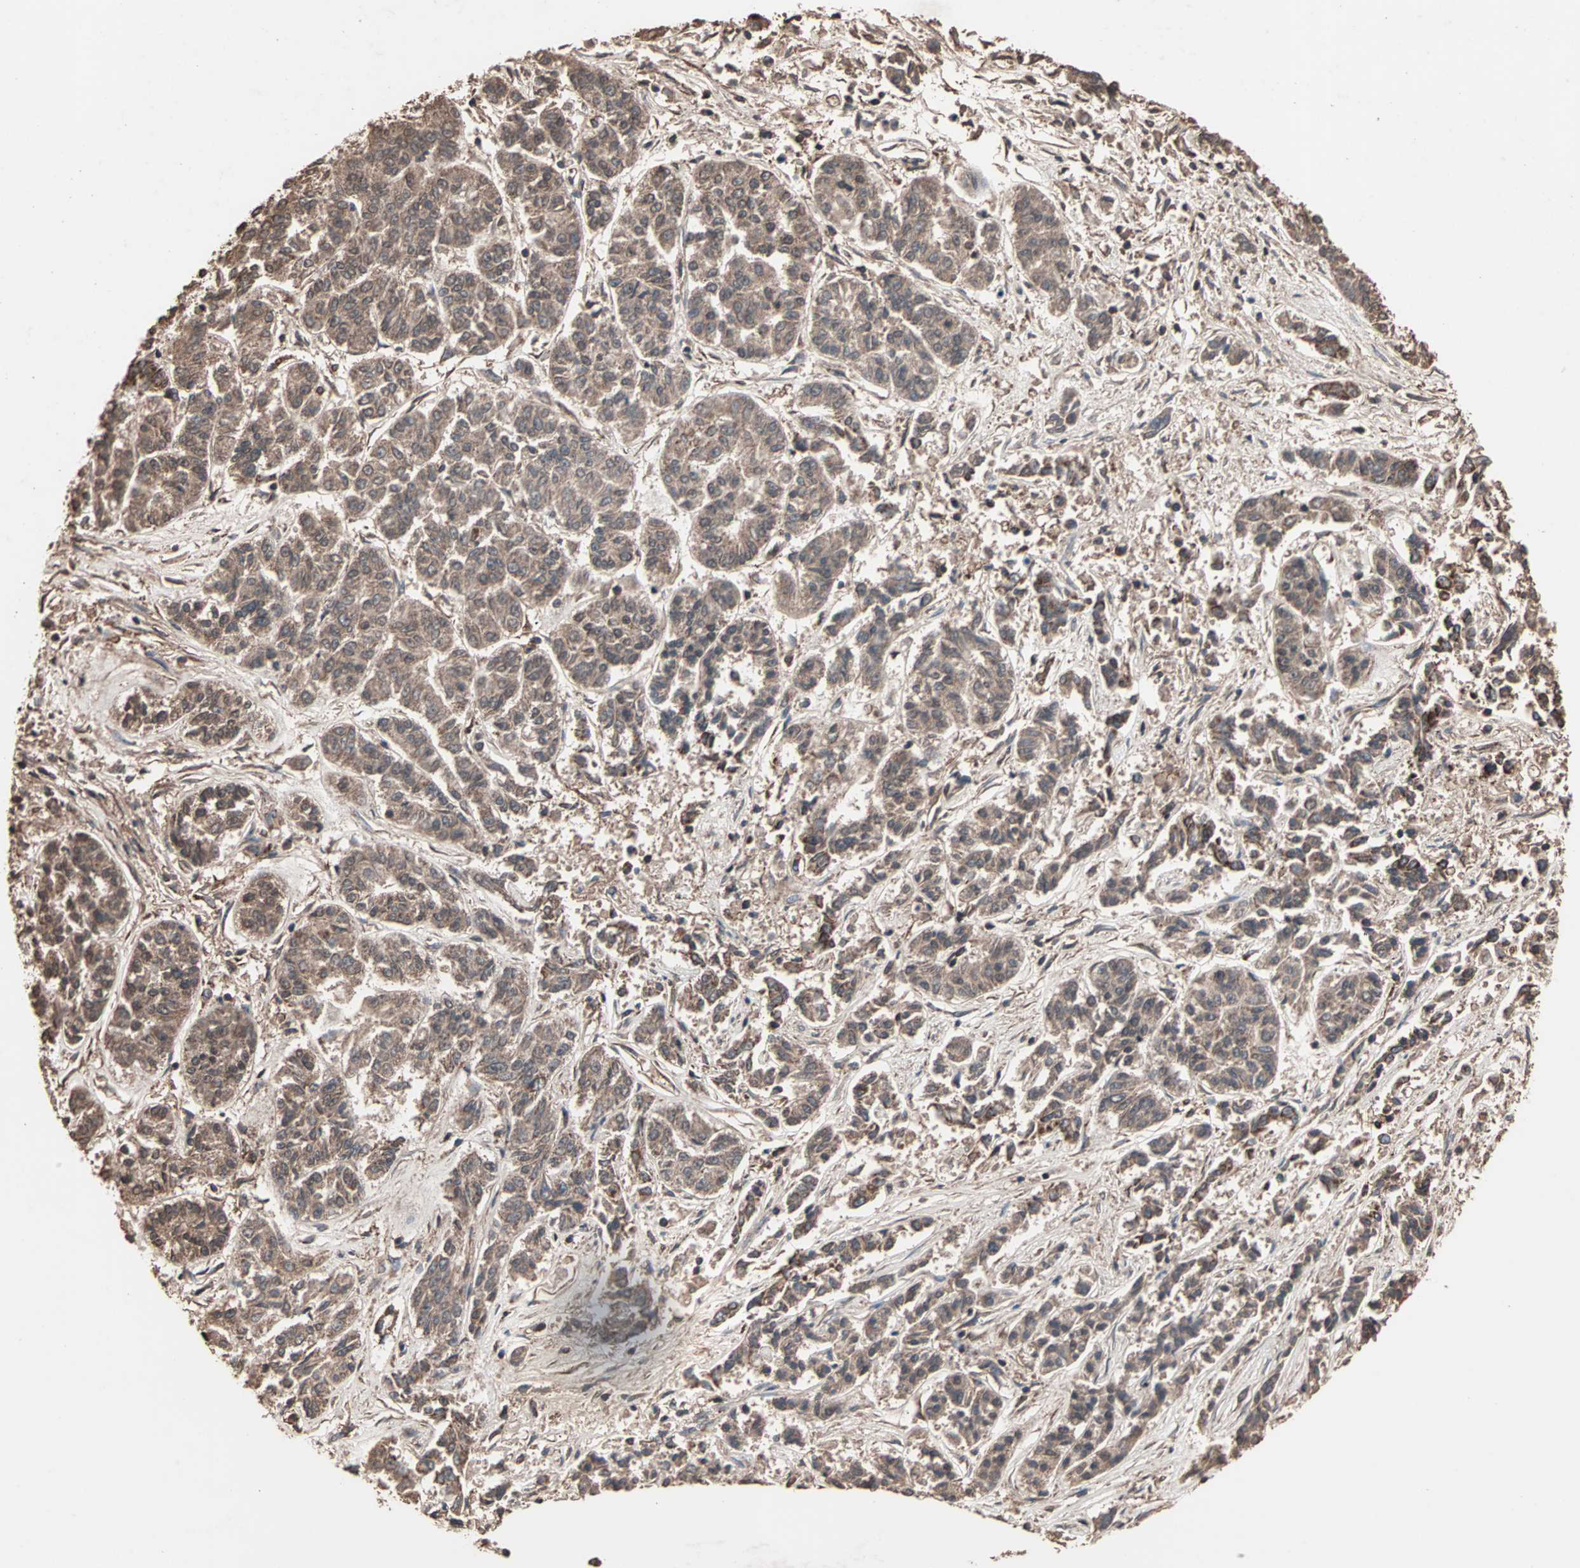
{"staining": {"intensity": "moderate", "quantity": ">75%", "location": "cytoplasmic/membranous"}, "tissue": "lung cancer", "cell_type": "Tumor cells", "image_type": "cancer", "snomed": [{"axis": "morphology", "description": "Adenocarcinoma, NOS"}, {"axis": "topography", "description": "Lung"}], "caption": "Human lung cancer stained for a protein (brown) shows moderate cytoplasmic/membranous positive staining in approximately >75% of tumor cells.", "gene": "MRPL2", "patient": {"sex": "male", "age": 84}}